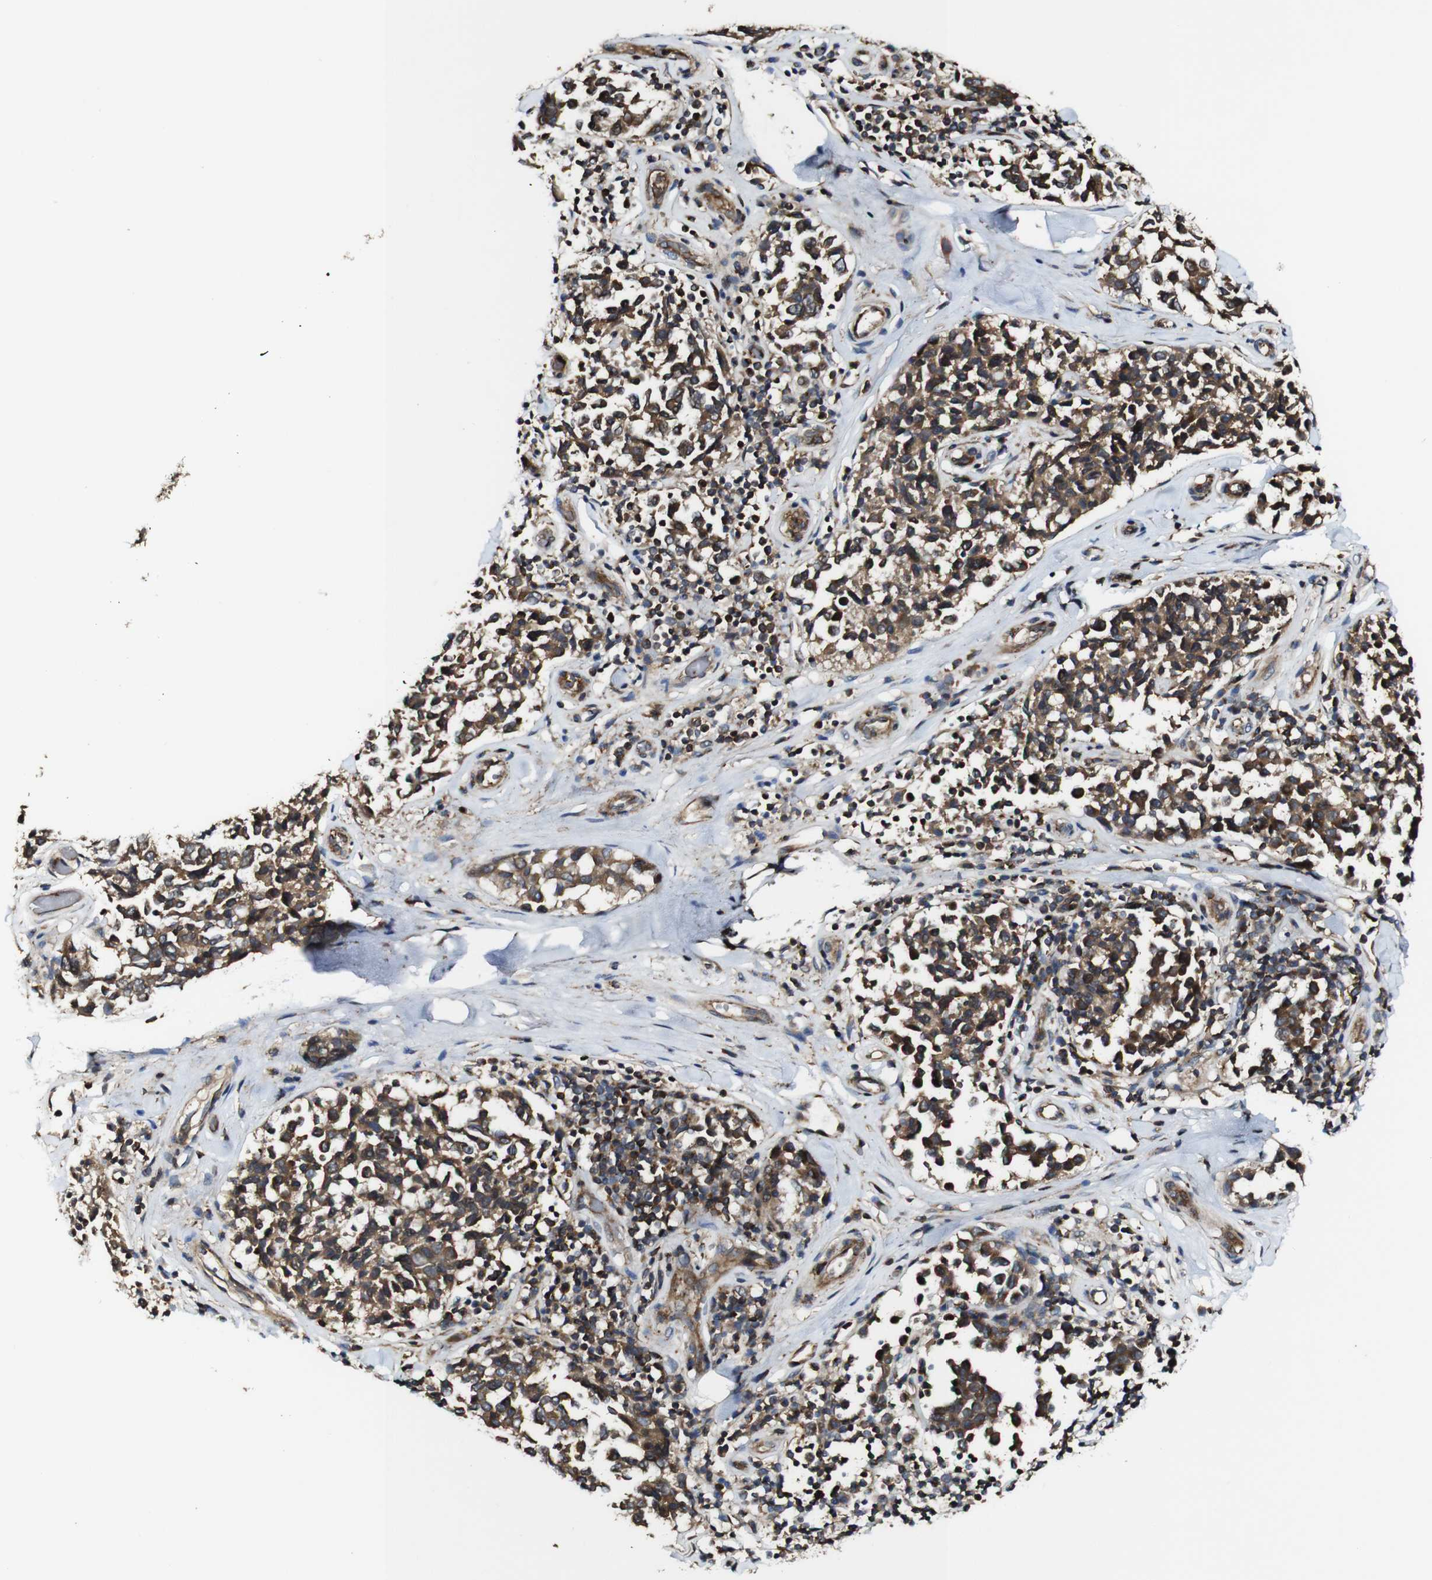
{"staining": {"intensity": "weak", "quantity": ">75%", "location": "cytoplasmic/membranous"}, "tissue": "melanoma", "cell_type": "Tumor cells", "image_type": "cancer", "snomed": [{"axis": "morphology", "description": "Malignant melanoma, NOS"}, {"axis": "topography", "description": "Skin"}], "caption": "Protein staining by immunohistochemistry (IHC) exhibits weak cytoplasmic/membranous expression in approximately >75% of tumor cells in malignant melanoma.", "gene": "TNIK", "patient": {"sex": "female", "age": 64}}